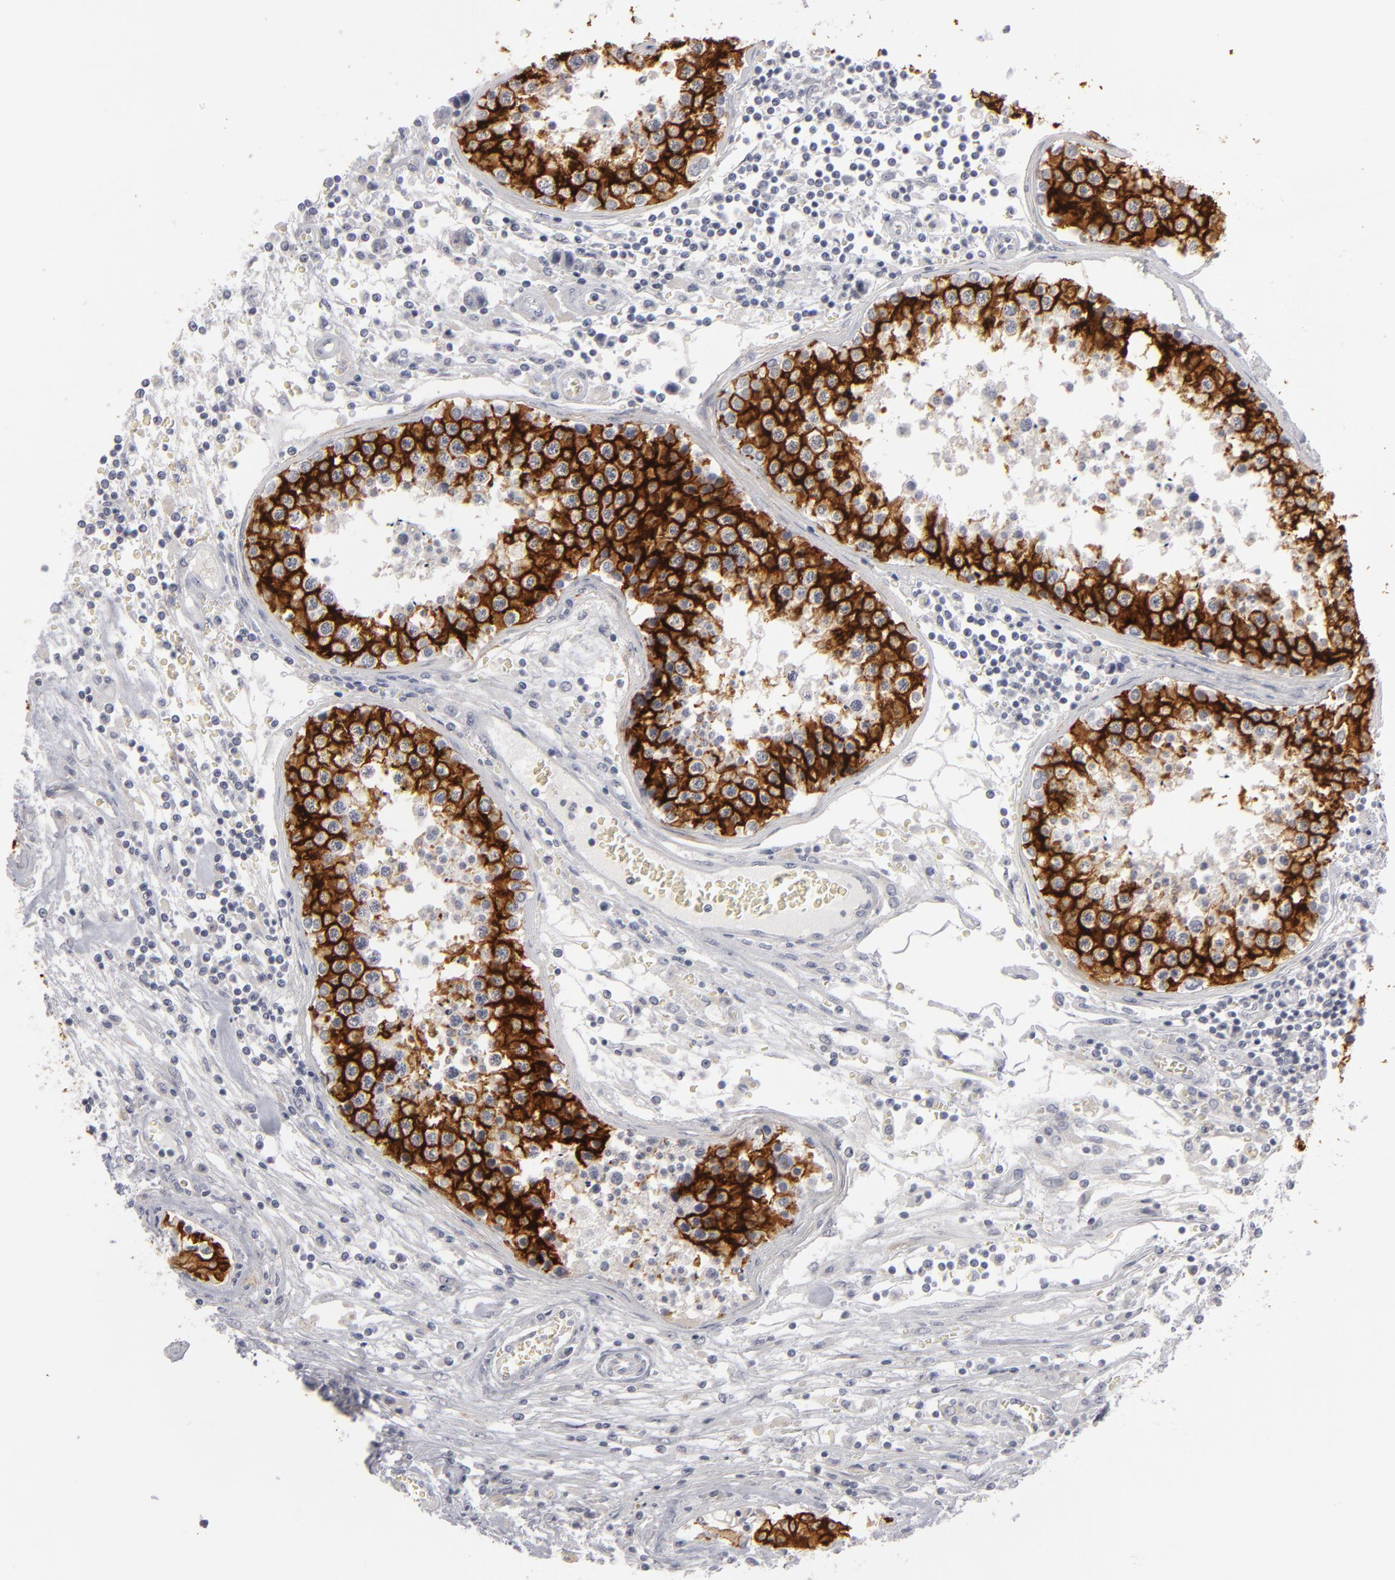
{"staining": {"intensity": "negative", "quantity": "none", "location": "none"}, "tissue": "testis cancer", "cell_type": "Tumor cells", "image_type": "cancer", "snomed": [{"axis": "morphology", "description": "Carcinoma, Embryonal, NOS"}, {"axis": "topography", "description": "Testis"}], "caption": "High magnification brightfield microscopy of testis cancer (embryonal carcinoma) stained with DAB (3,3'-diaminobenzidine) (brown) and counterstained with hematoxylin (blue): tumor cells show no significant expression. (Immunohistochemistry (ihc), brightfield microscopy, high magnification).", "gene": "KIAA1210", "patient": {"sex": "male", "age": 31}}